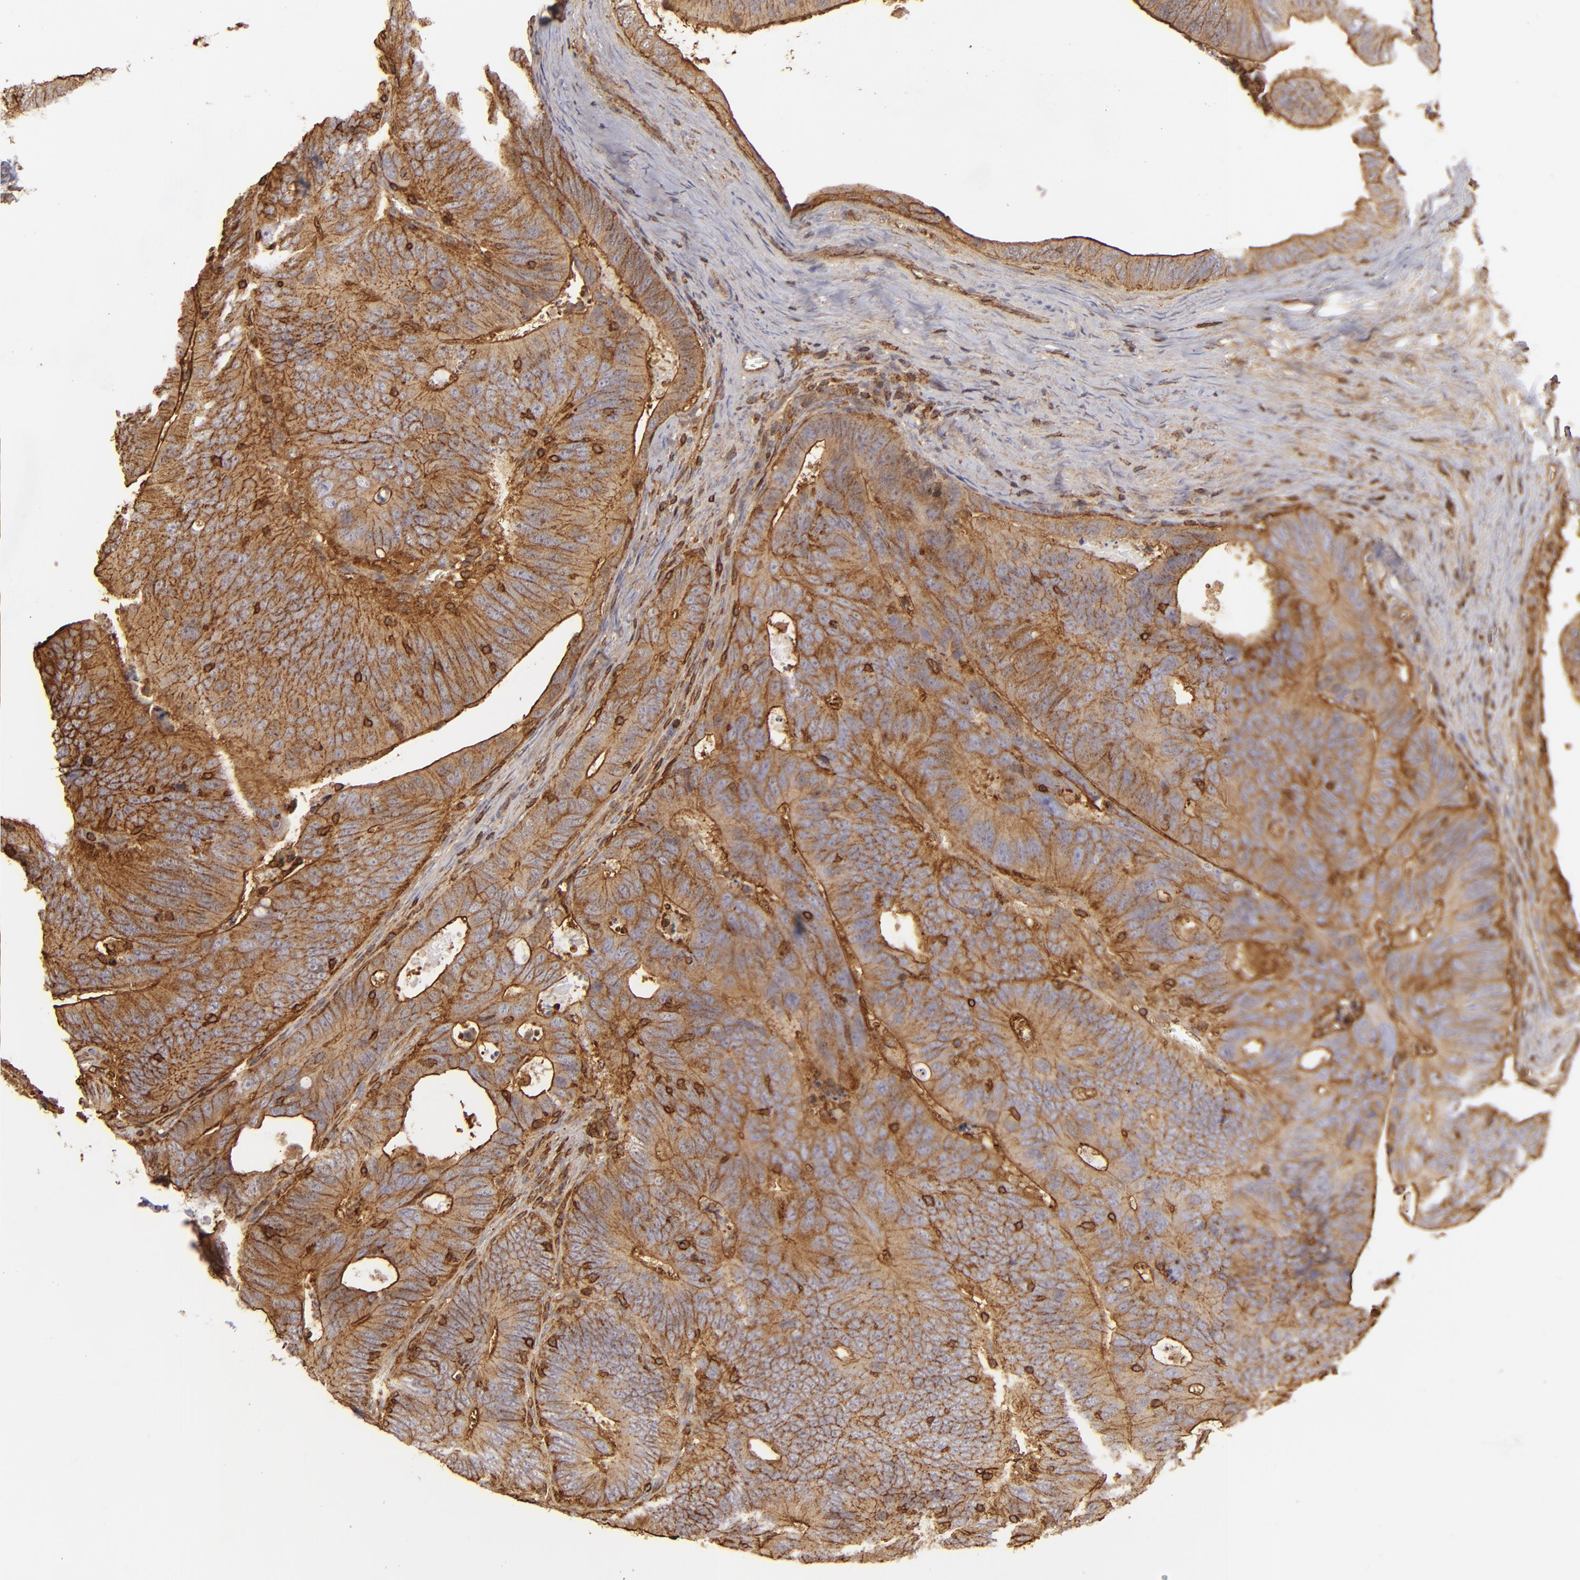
{"staining": {"intensity": "moderate", "quantity": ">75%", "location": "cytoplasmic/membranous"}, "tissue": "colorectal cancer", "cell_type": "Tumor cells", "image_type": "cancer", "snomed": [{"axis": "morphology", "description": "Adenocarcinoma, NOS"}, {"axis": "topography", "description": "Colon"}], "caption": "Immunohistochemistry micrograph of neoplastic tissue: colorectal cancer (adenocarcinoma) stained using immunohistochemistry (IHC) exhibits medium levels of moderate protein expression localized specifically in the cytoplasmic/membranous of tumor cells, appearing as a cytoplasmic/membranous brown color.", "gene": "ACTB", "patient": {"sex": "female", "age": 55}}